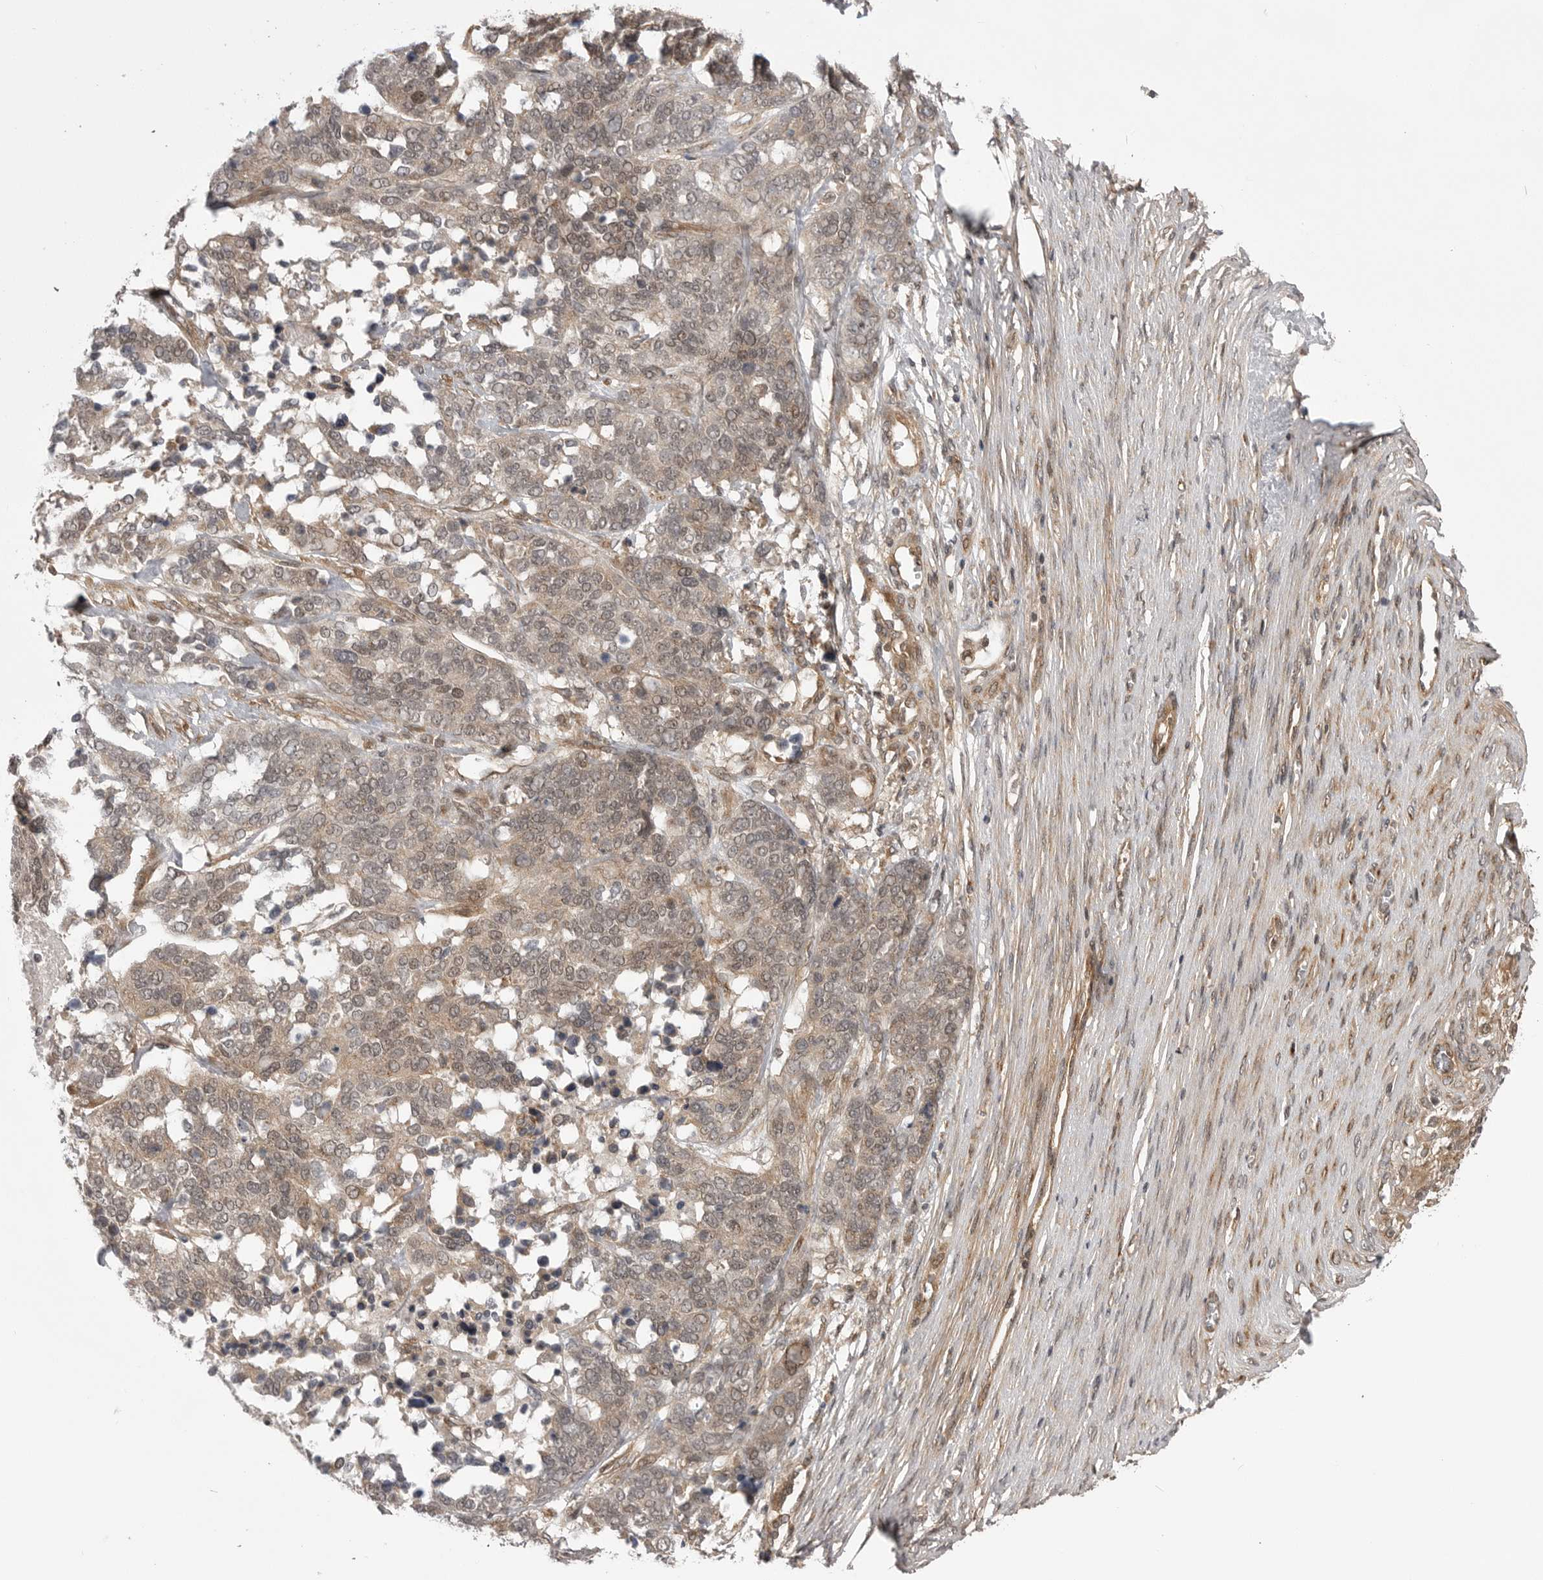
{"staining": {"intensity": "weak", "quantity": ">75%", "location": "nuclear"}, "tissue": "ovarian cancer", "cell_type": "Tumor cells", "image_type": "cancer", "snomed": [{"axis": "morphology", "description": "Cystadenocarcinoma, serous, NOS"}, {"axis": "topography", "description": "Ovary"}], "caption": "The photomicrograph displays immunohistochemical staining of serous cystadenocarcinoma (ovarian). There is weak nuclear staining is appreciated in approximately >75% of tumor cells. (Stains: DAB (3,3'-diaminobenzidine) in brown, nuclei in blue, Microscopy: brightfield microscopy at high magnification).", "gene": "PDCL", "patient": {"sex": "female", "age": 44}}